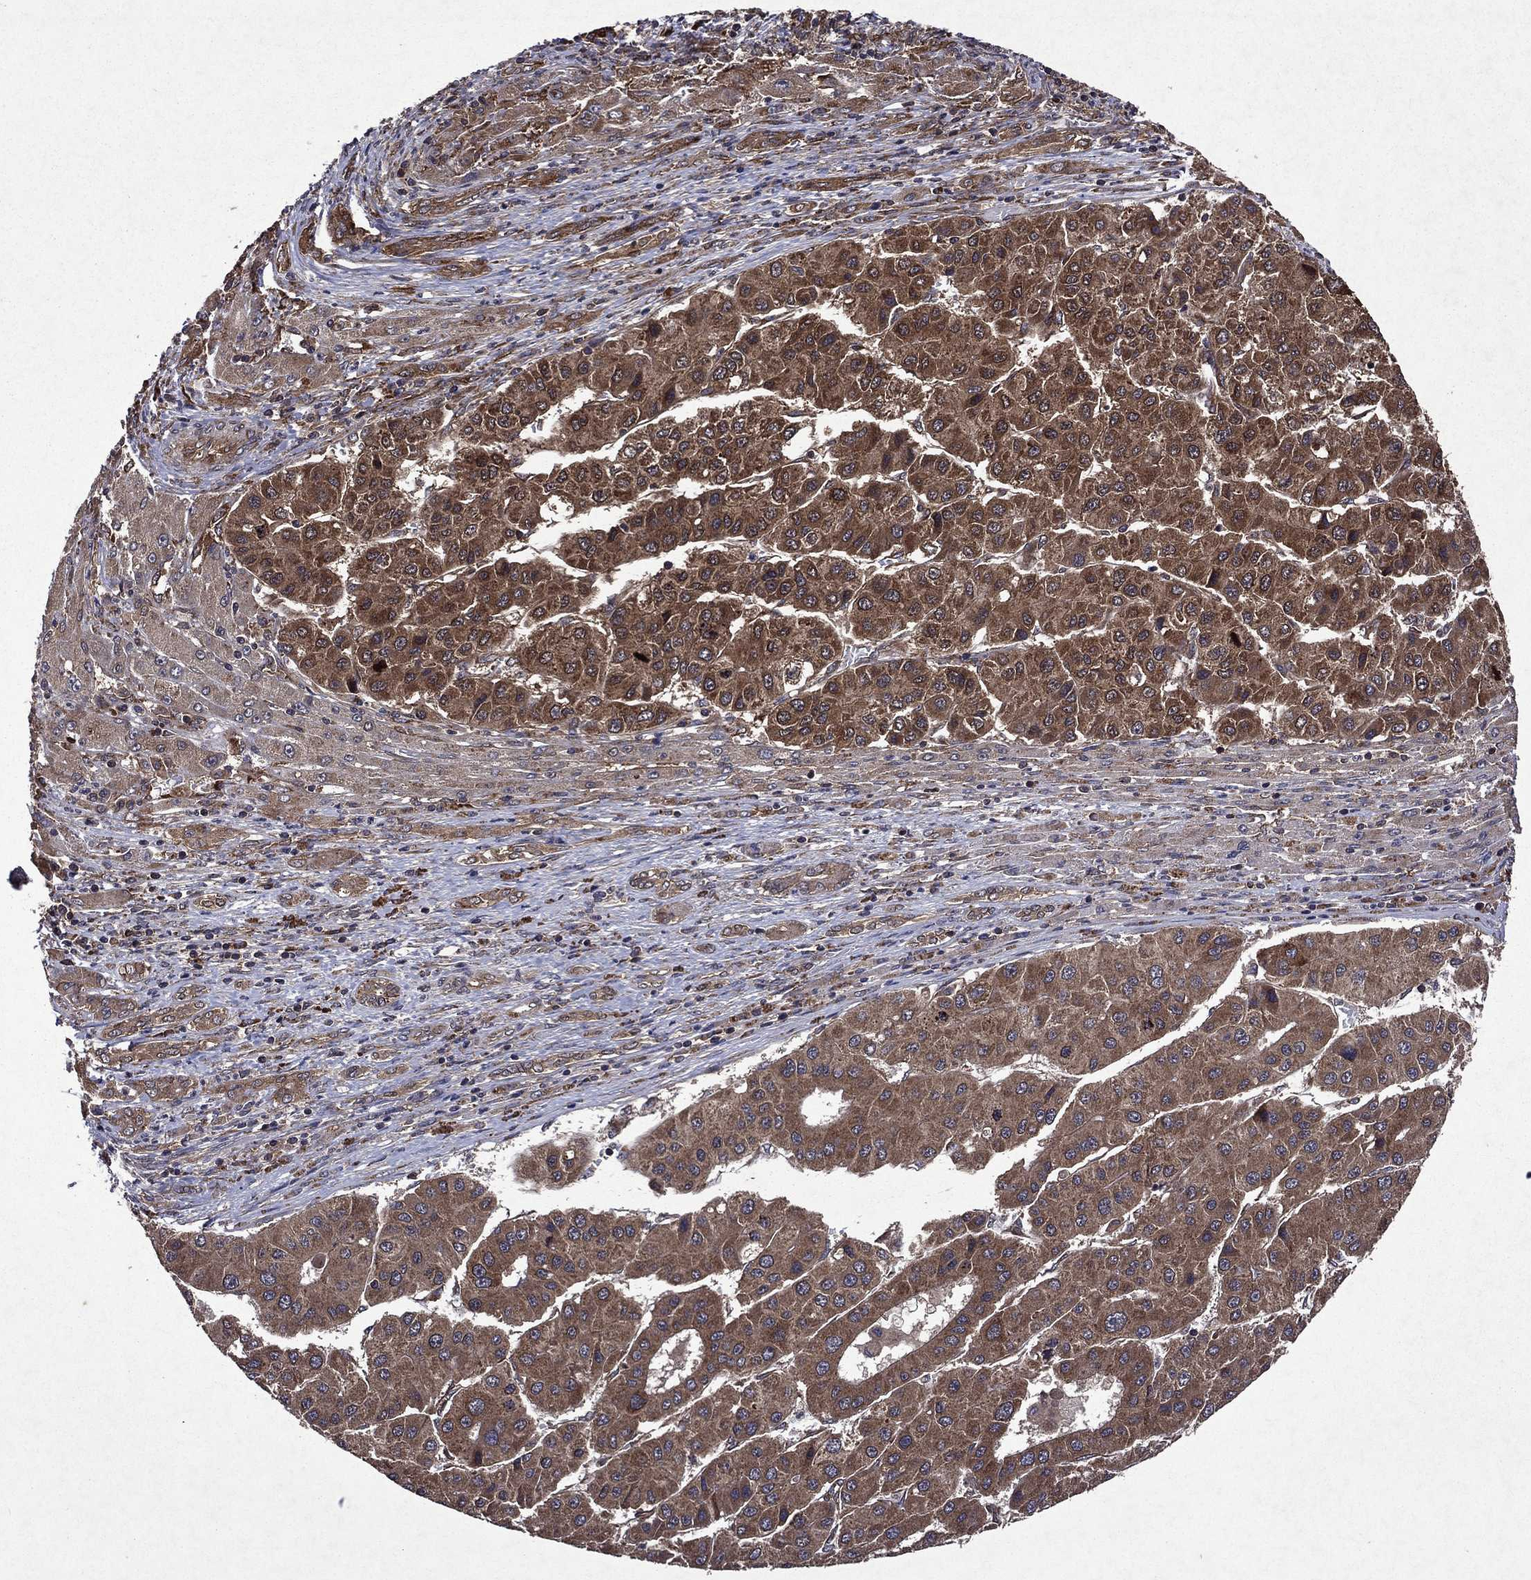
{"staining": {"intensity": "moderate", "quantity": ">75%", "location": "cytoplasmic/membranous"}, "tissue": "liver cancer", "cell_type": "Tumor cells", "image_type": "cancer", "snomed": [{"axis": "morphology", "description": "Carcinoma, Hepatocellular, NOS"}, {"axis": "topography", "description": "Liver"}], "caption": "Immunohistochemistry (DAB) staining of human liver cancer shows moderate cytoplasmic/membranous protein positivity in about >75% of tumor cells.", "gene": "EIF2B4", "patient": {"sex": "male", "age": 73}}